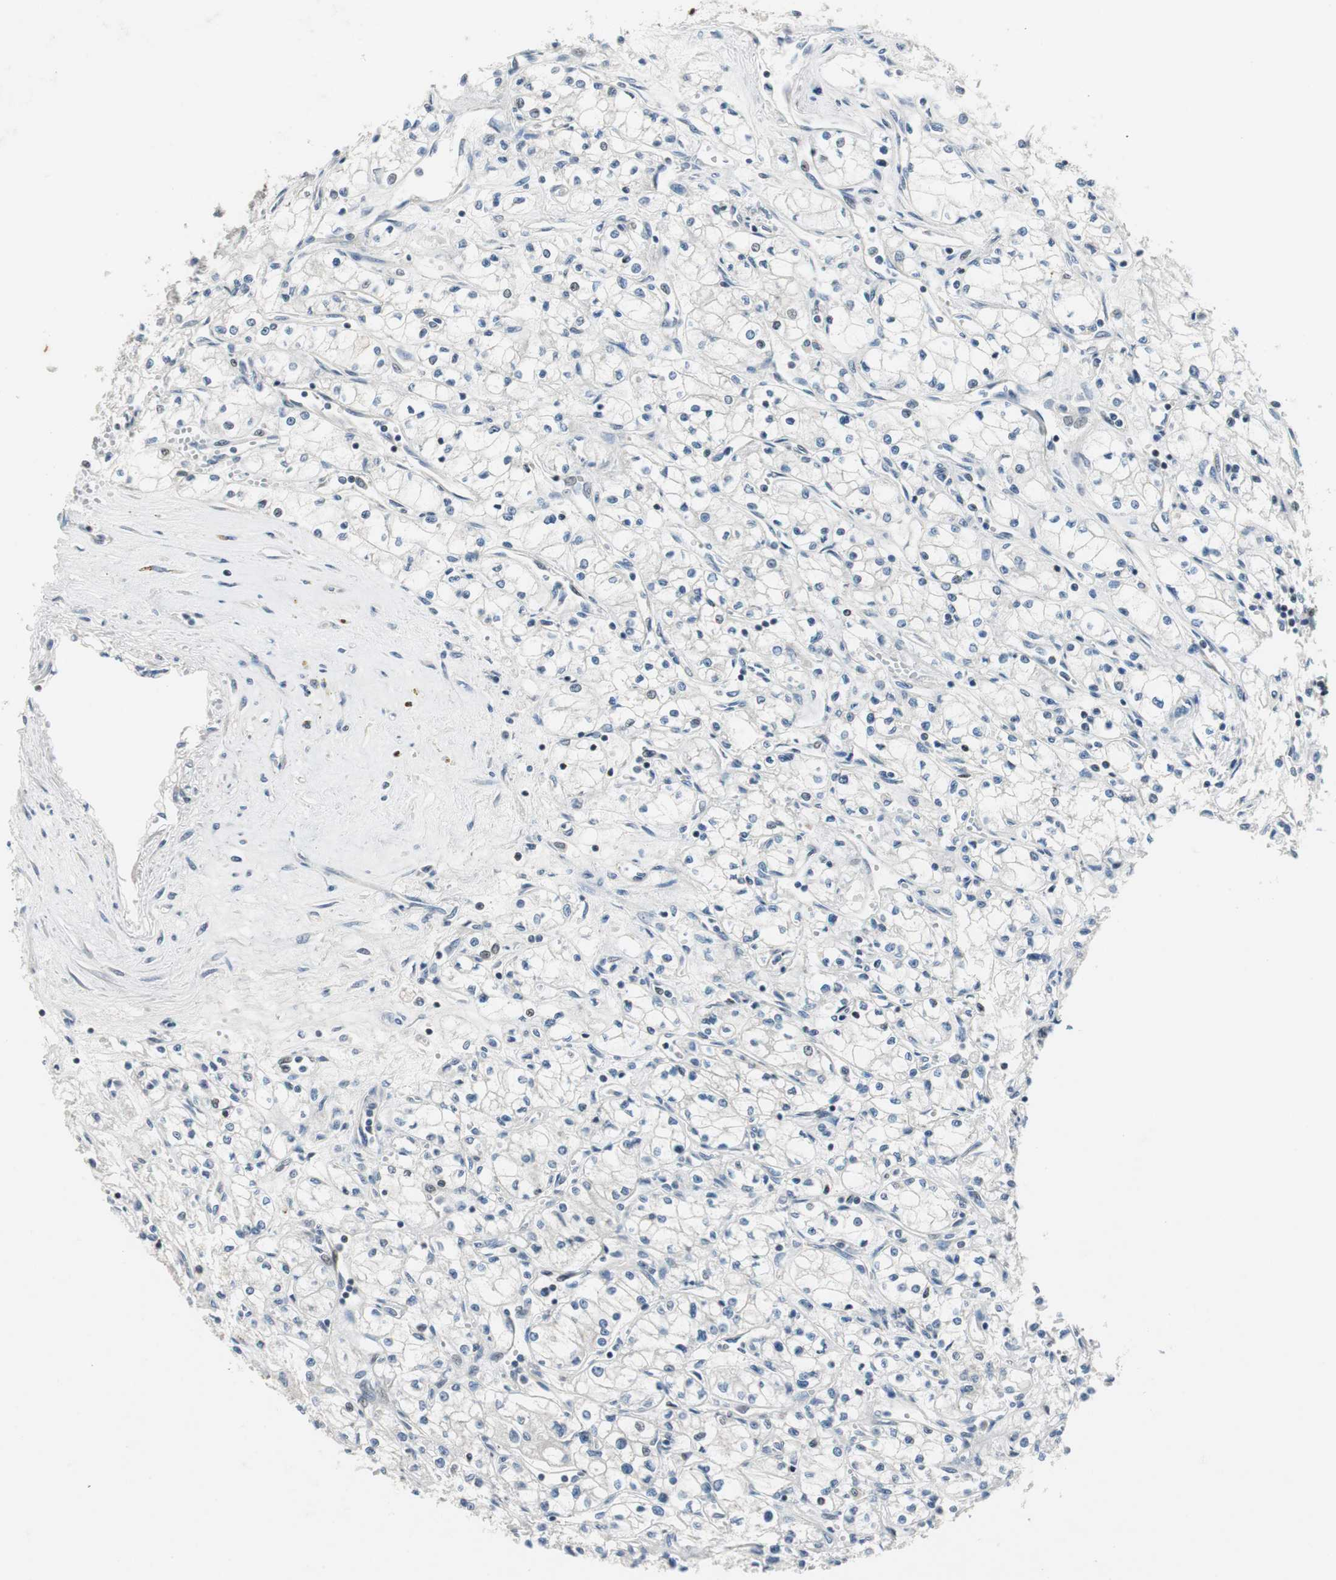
{"staining": {"intensity": "negative", "quantity": "none", "location": "none"}, "tissue": "renal cancer", "cell_type": "Tumor cells", "image_type": "cancer", "snomed": [{"axis": "morphology", "description": "Normal tissue, NOS"}, {"axis": "morphology", "description": "Adenocarcinoma, NOS"}, {"axis": "topography", "description": "Kidney"}], "caption": "IHC photomicrograph of human renal cancer stained for a protein (brown), which demonstrates no expression in tumor cells.", "gene": "AJUBA", "patient": {"sex": "male", "age": 59}}